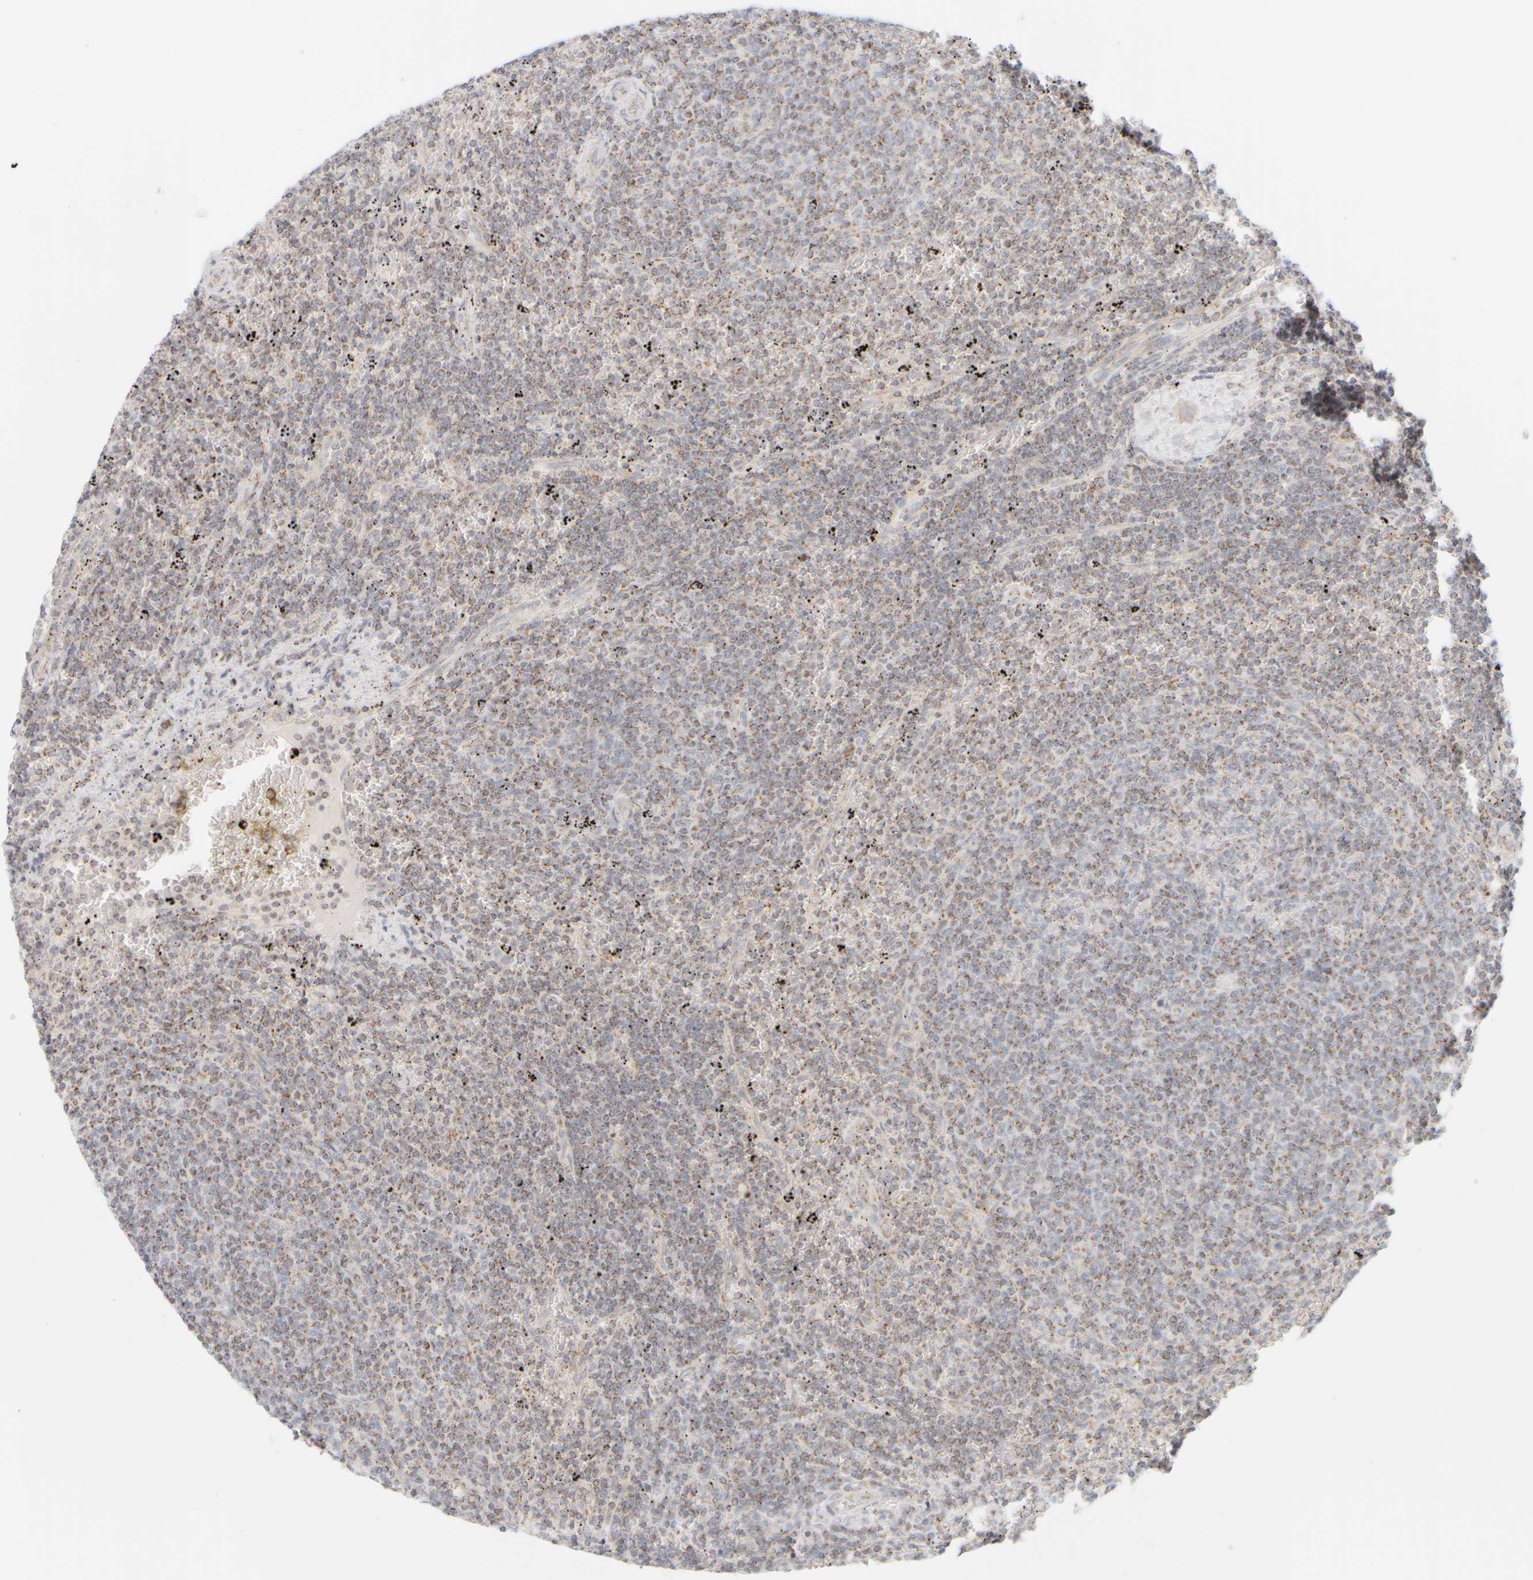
{"staining": {"intensity": "weak", "quantity": ">75%", "location": "cytoplasmic/membranous"}, "tissue": "lymphoma", "cell_type": "Tumor cells", "image_type": "cancer", "snomed": [{"axis": "morphology", "description": "Malignant lymphoma, non-Hodgkin's type, Low grade"}, {"axis": "topography", "description": "Spleen"}], "caption": "Malignant lymphoma, non-Hodgkin's type (low-grade) stained with DAB (3,3'-diaminobenzidine) immunohistochemistry (IHC) shows low levels of weak cytoplasmic/membranous expression in about >75% of tumor cells.", "gene": "PPM1K", "patient": {"sex": "female", "age": 50}}